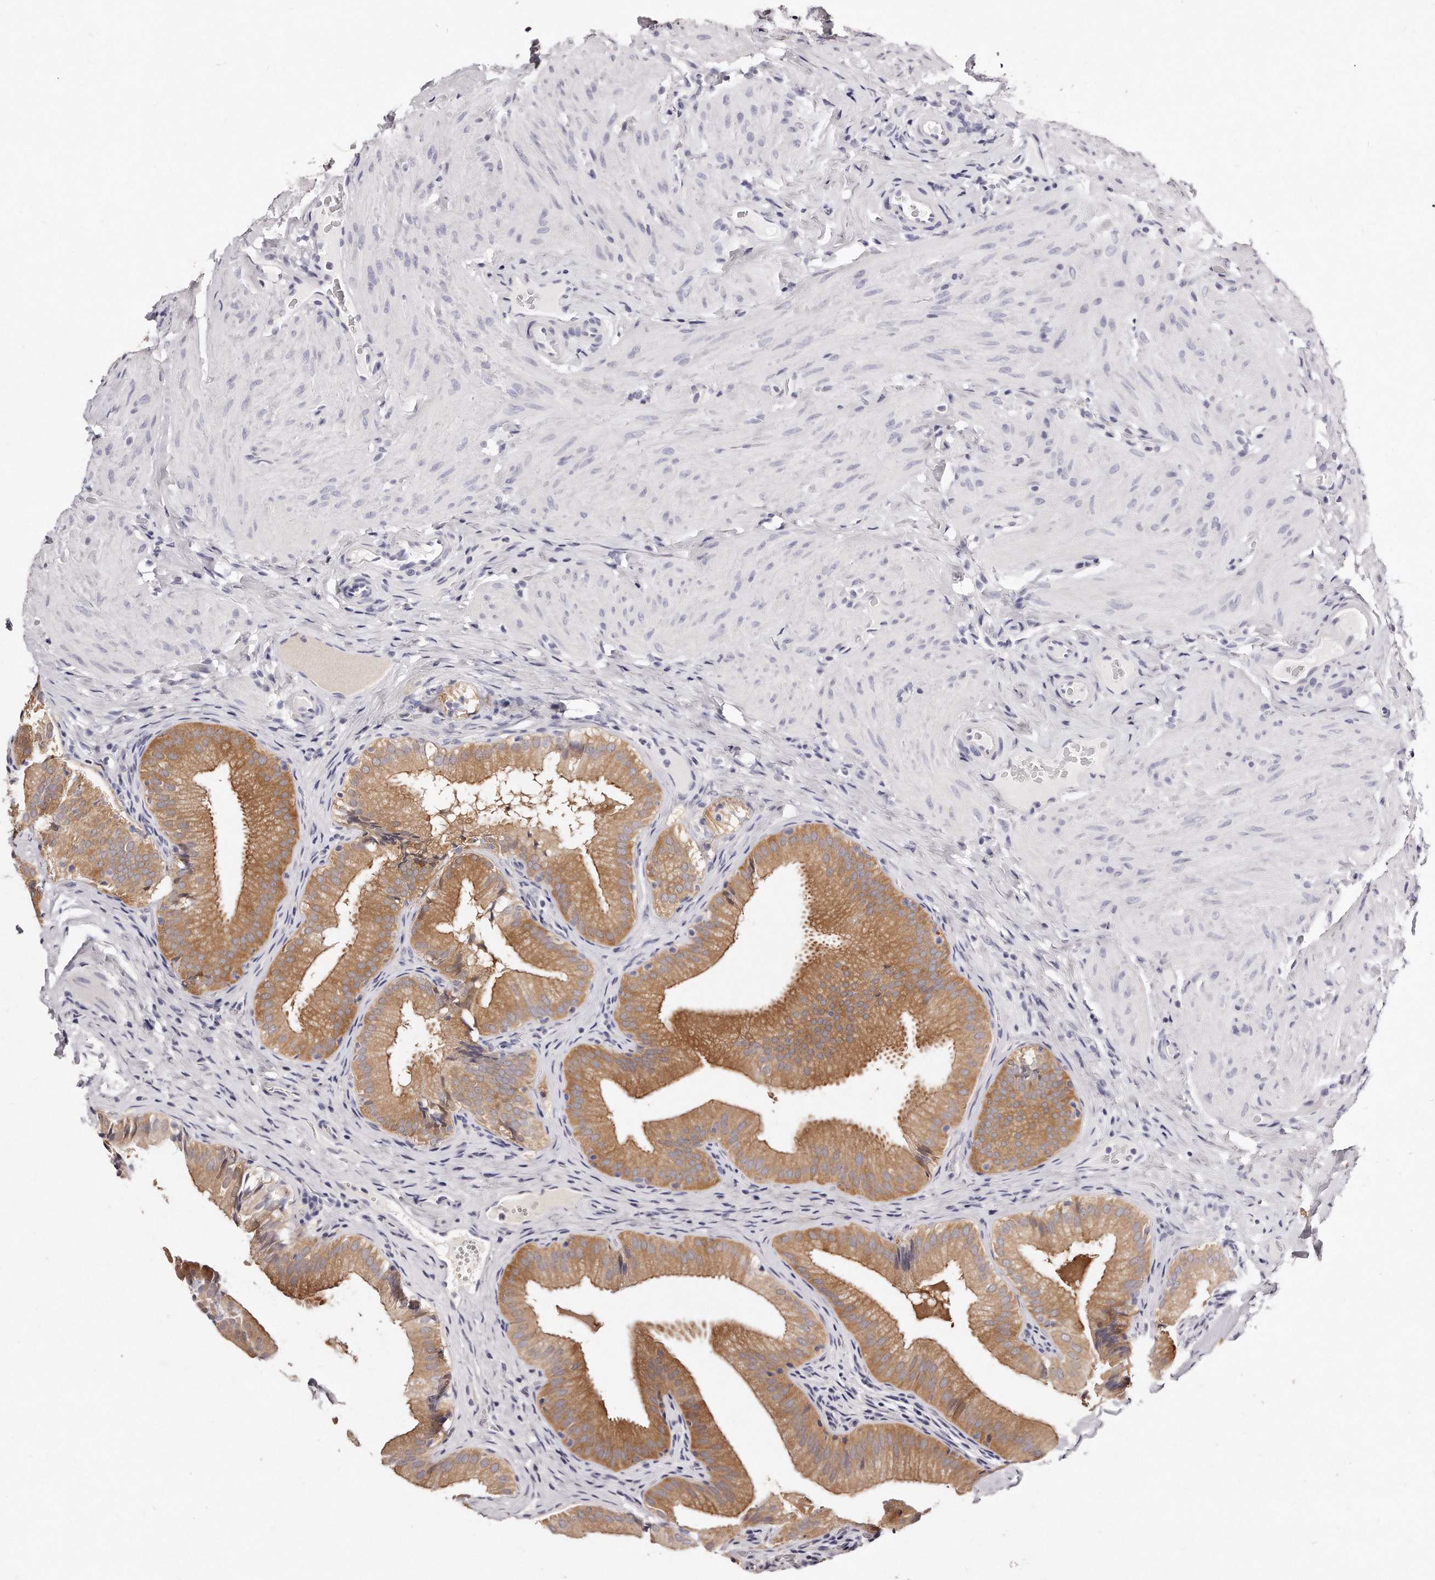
{"staining": {"intensity": "moderate", "quantity": ">75%", "location": "cytoplasmic/membranous"}, "tissue": "gallbladder", "cell_type": "Glandular cells", "image_type": "normal", "snomed": [{"axis": "morphology", "description": "Normal tissue, NOS"}, {"axis": "topography", "description": "Gallbladder"}], "caption": "Brown immunohistochemical staining in normal human gallbladder demonstrates moderate cytoplasmic/membranous staining in approximately >75% of glandular cells. The protein of interest is shown in brown color, while the nuclei are stained blue.", "gene": "GDA", "patient": {"sex": "female", "age": 30}}